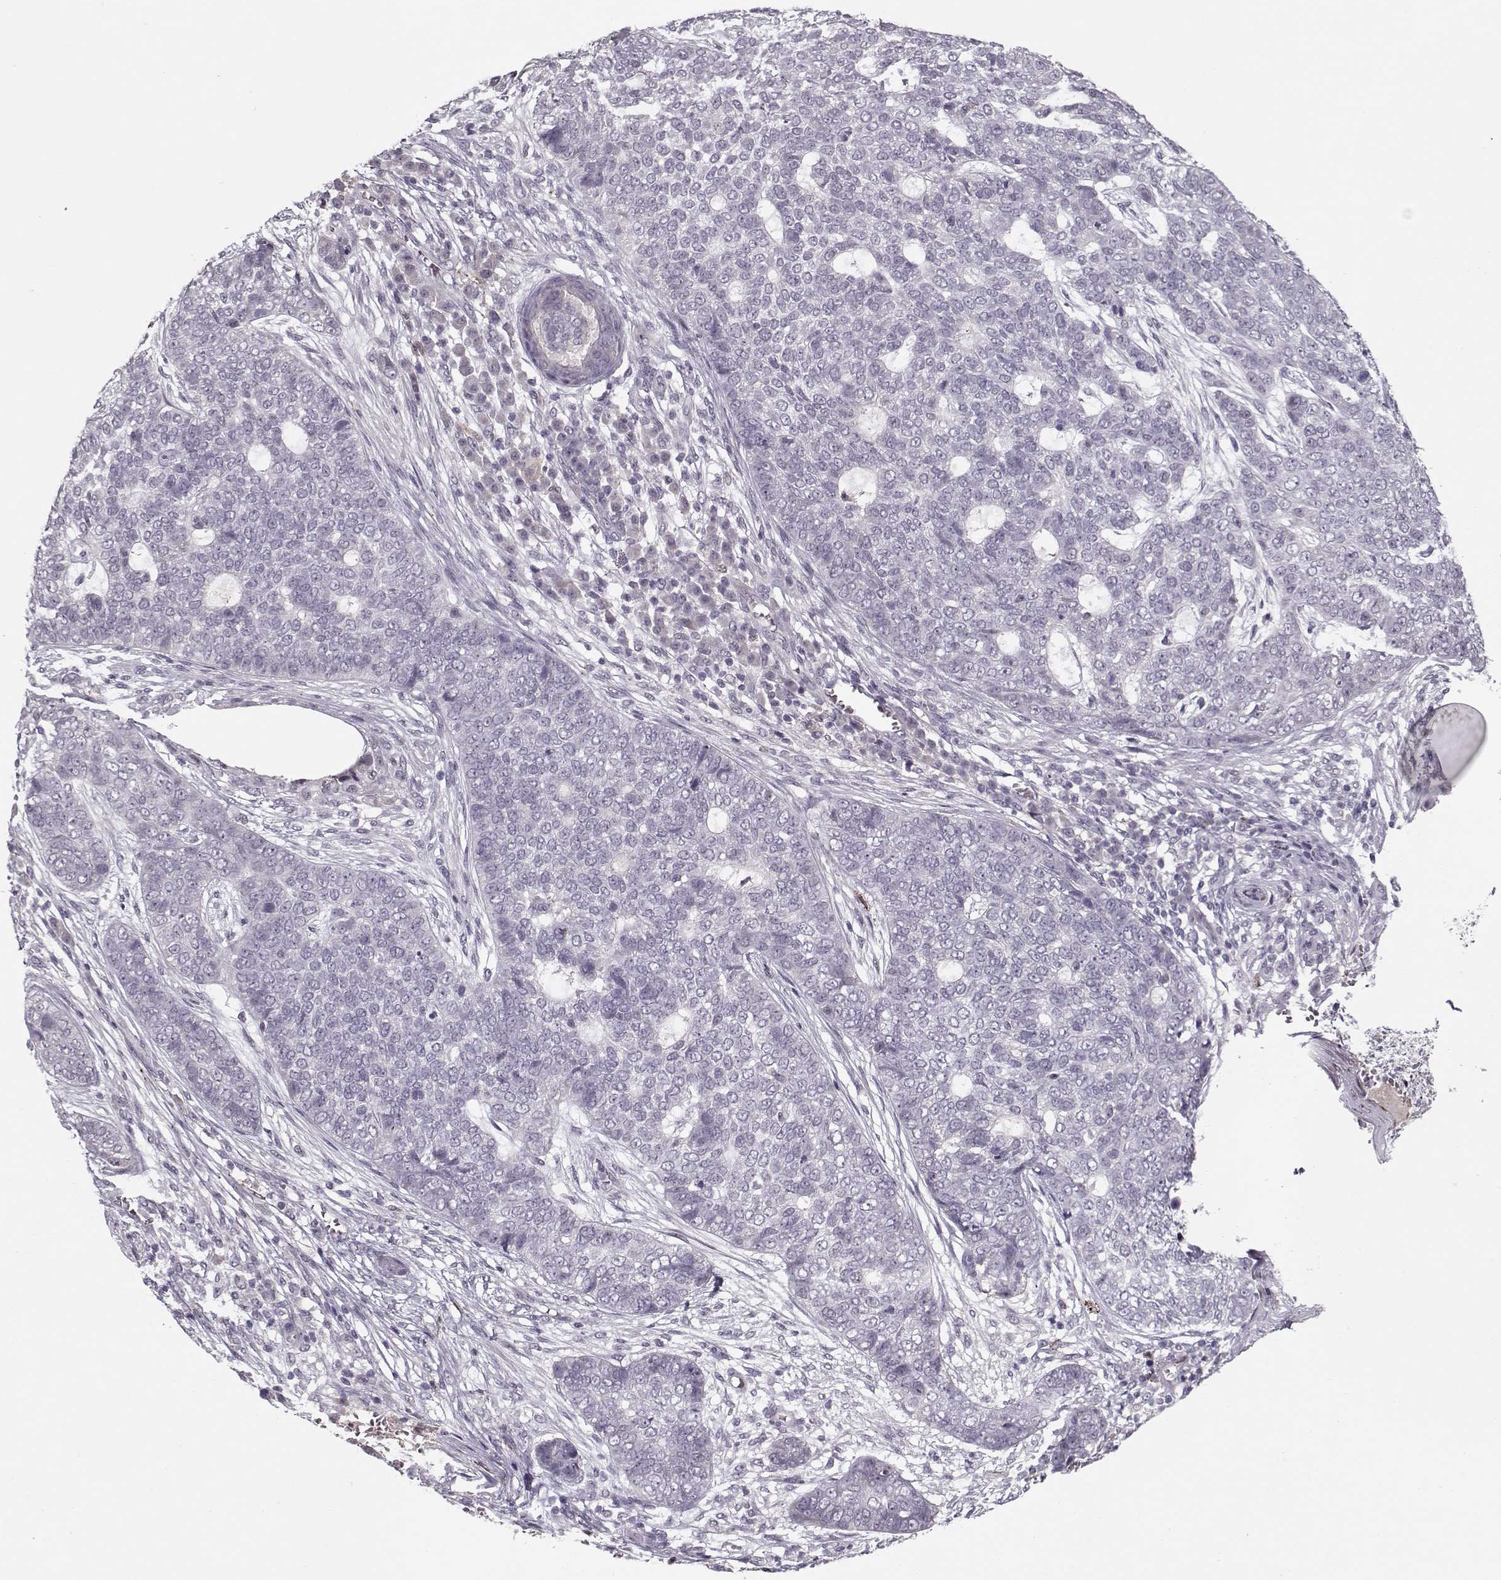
{"staining": {"intensity": "negative", "quantity": "none", "location": "none"}, "tissue": "skin cancer", "cell_type": "Tumor cells", "image_type": "cancer", "snomed": [{"axis": "morphology", "description": "Basal cell carcinoma"}, {"axis": "topography", "description": "Skin"}], "caption": "Protein analysis of skin cancer (basal cell carcinoma) demonstrates no significant expression in tumor cells.", "gene": "DNAI3", "patient": {"sex": "female", "age": 69}}